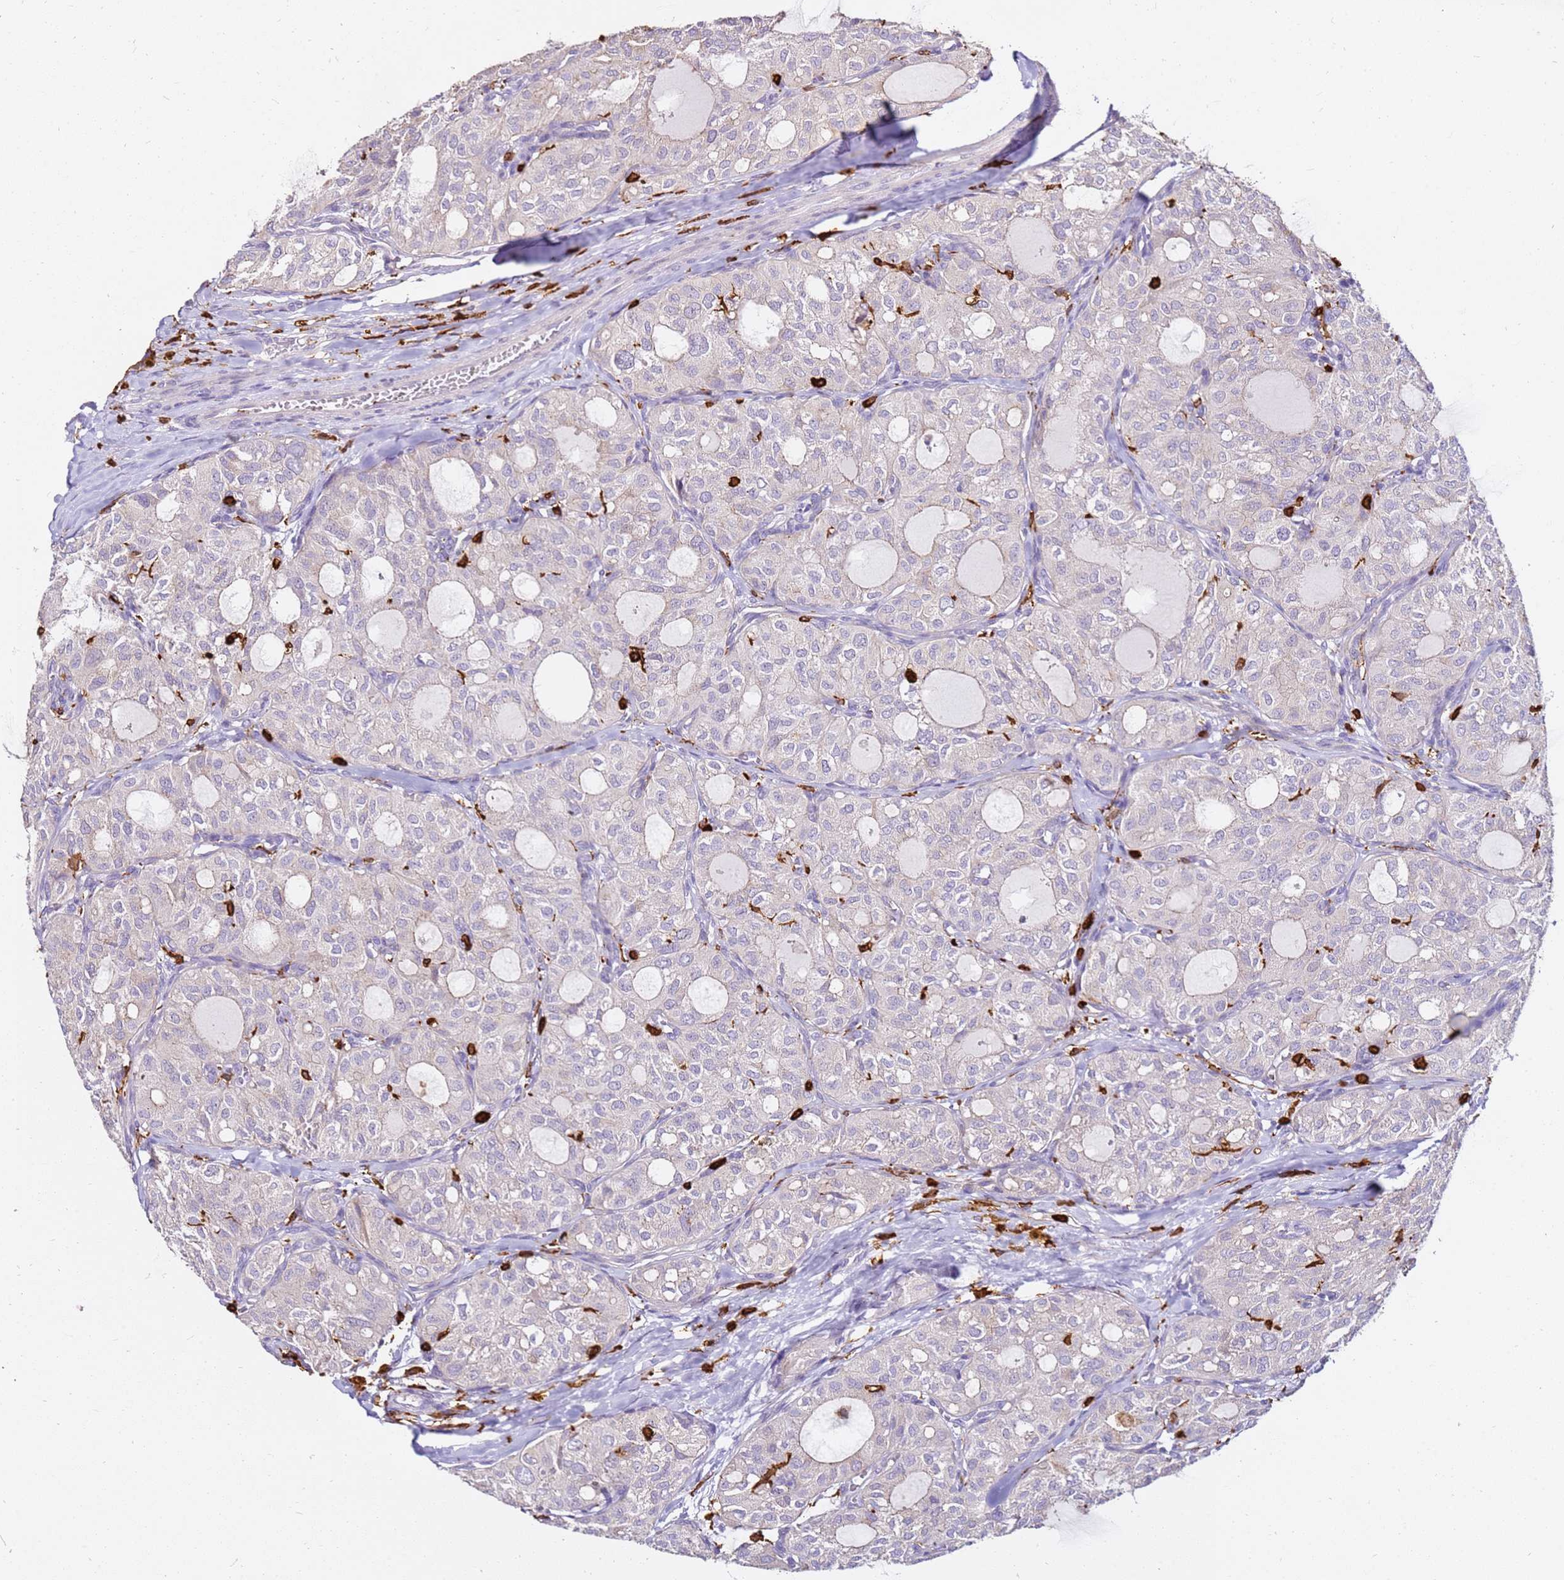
{"staining": {"intensity": "negative", "quantity": "none", "location": "none"}, "tissue": "thyroid cancer", "cell_type": "Tumor cells", "image_type": "cancer", "snomed": [{"axis": "morphology", "description": "Follicular adenoma carcinoma, NOS"}, {"axis": "topography", "description": "Thyroid gland"}], "caption": "DAB immunohistochemical staining of human thyroid follicular adenoma carcinoma displays no significant expression in tumor cells.", "gene": "CORO1A", "patient": {"sex": "male", "age": 75}}